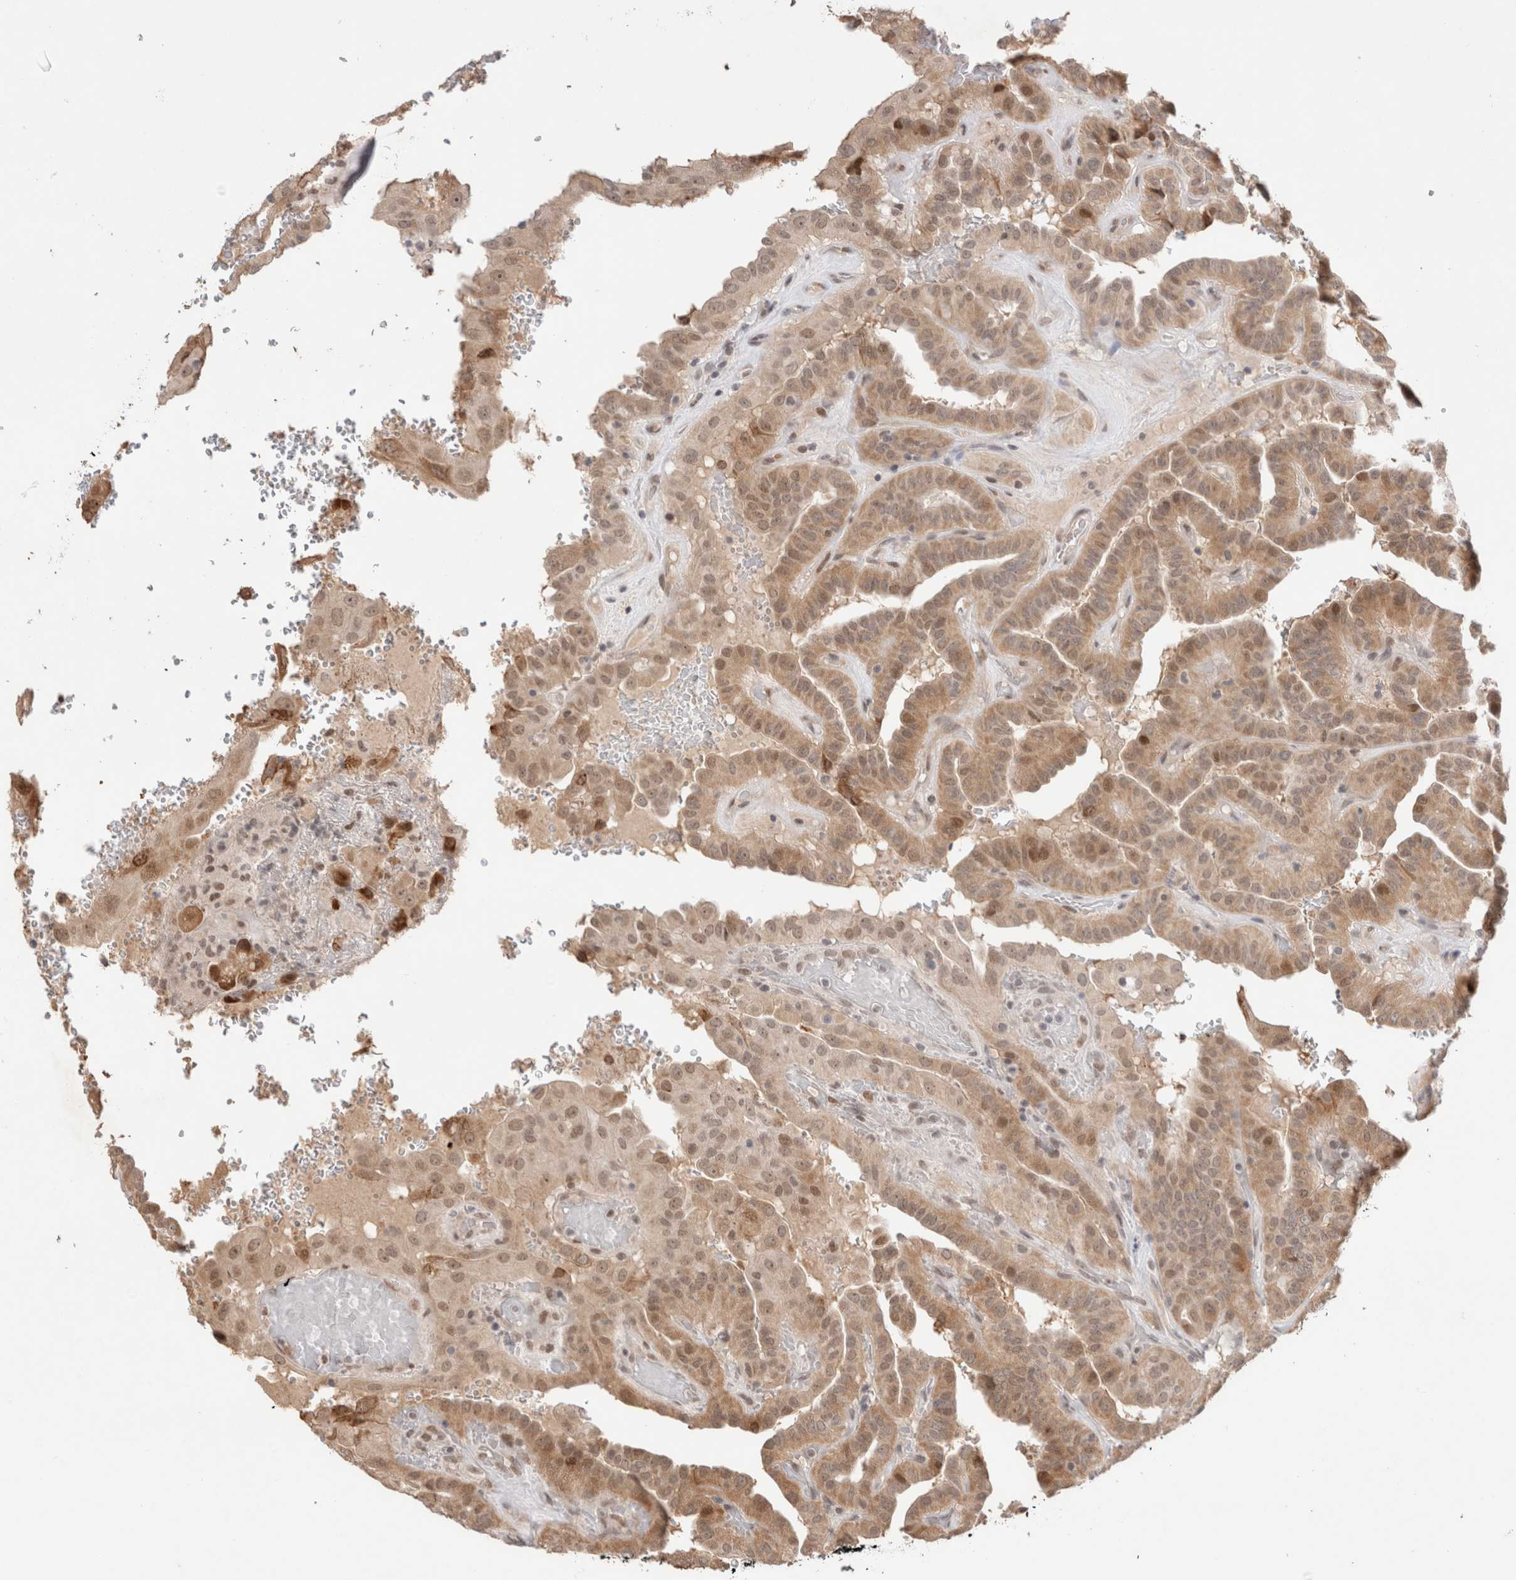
{"staining": {"intensity": "moderate", "quantity": ">75%", "location": "cytoplasmic/membranous,nuclear"}, "tissue": "thyroid cancer", "cell_type": "Tumor cells", "image_type": "cancer", "snomed": [{"axis": "morphology", "description": "Papillary adenocarcinoma, NOS"}, {"axis": "topography", "description": "Thyroid gland"}], "caption": "Human thyroid cancer stained with a protein marker exhibits moderate staining in tumor cells.", "gene": "SYDE2", "patient": {"sex": "male", "age": 77}}